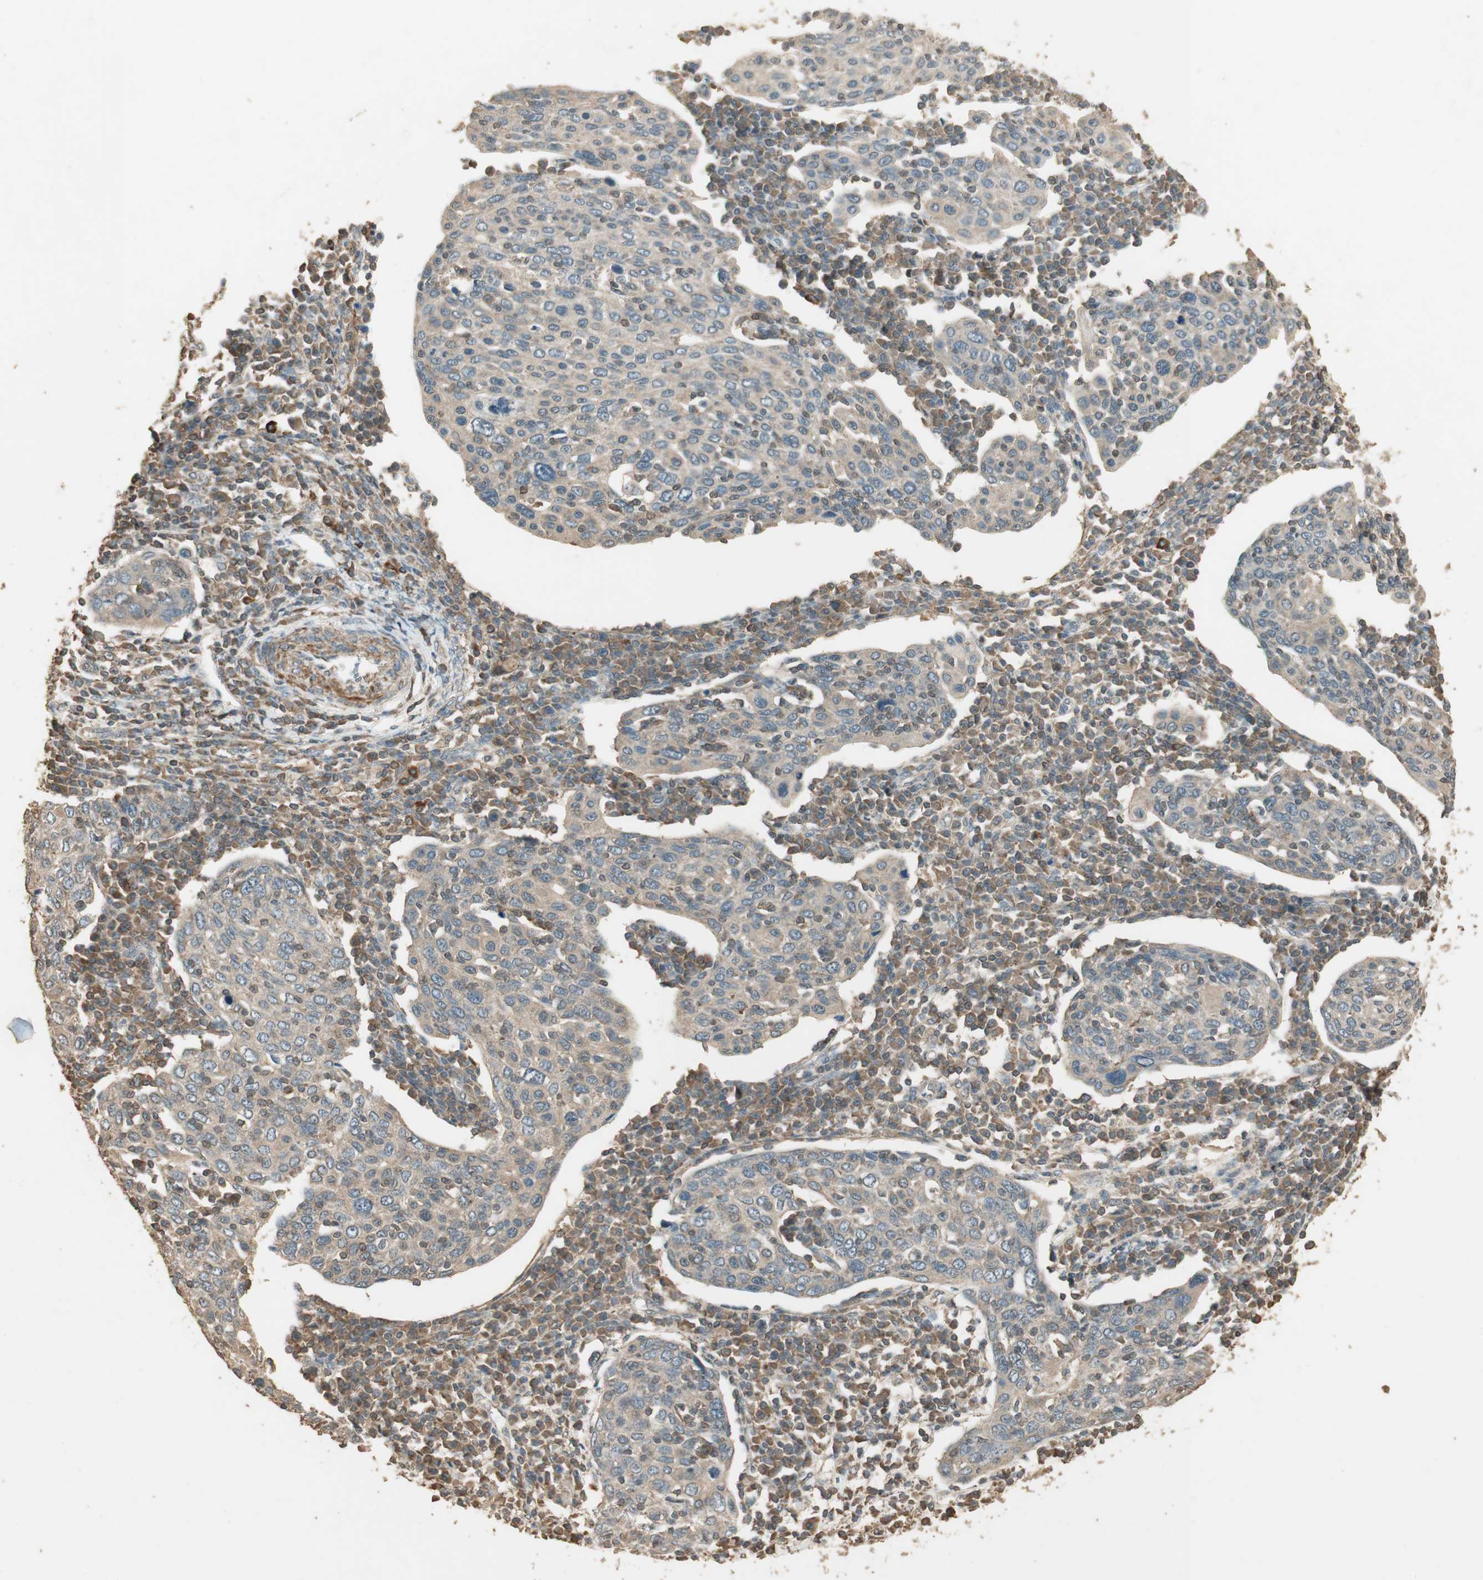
{"staining": {"intensity": "weak", "quantity": "25%-75%", "location": "cytoplasmic/membranous"}, "tissue": "cervical cancer", "cell_type": "Tumor cells", "image_type": "cancer", "snomed": [{"axis": "morphology", "description": "Squamous cell carcinoma, NOS"}, {"axis": "topography", "description": "Cervix"}], "caption": "IHC image of neoplastic tissue: human squamous cell carcinoma (cervical) stained using immunohistochemistry (IHC) exhibits low levels of weak protein expression localized specifically in the cytoplasmic/membranous of tumor cells, appearing as a cytoplasmic/membranous brown color.", "gene": "USP2", "patient": {"sex": "female", "age": 40}}